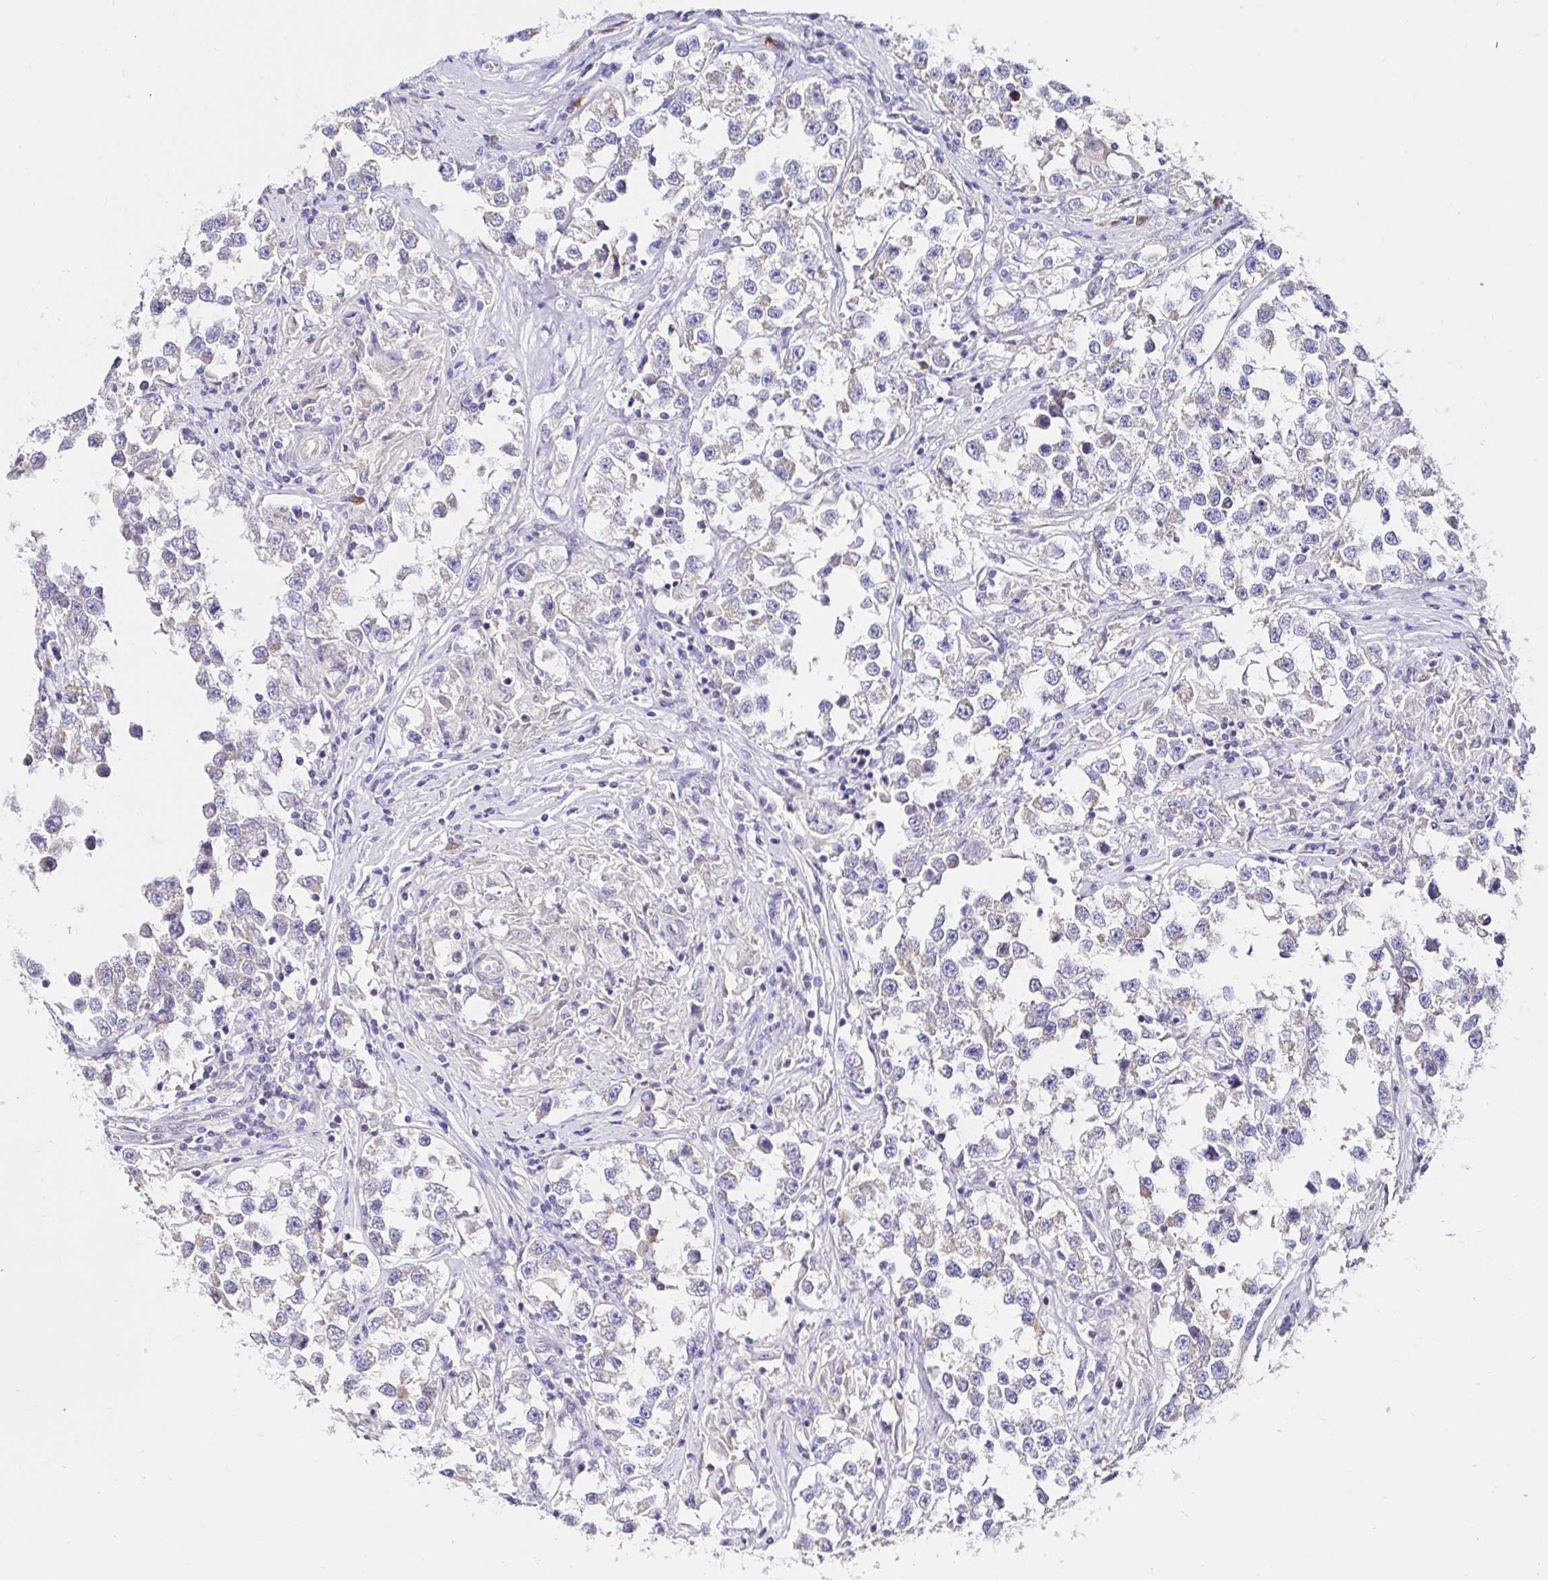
{"staining": {"intensity": "weak", "quantity": "25%-75%", "location": "cytoplasmic/membranous"}, "tissue": "testis cancer", "cell_type": "Tumor cells", "image_type": "cancer", "snomed": [{"axis": "morphology", "description": "Seminoma, NOS"}, {"axis": "topography", "description": "Testis"}], "caption": "Protein expression analysis of testis seminoma shows weak cytoplasmic/membranous staining in approximately 25%-75% of tumor cells.", "gene": "VSIG2", "patient": {"sex": "male", "age": 46}}